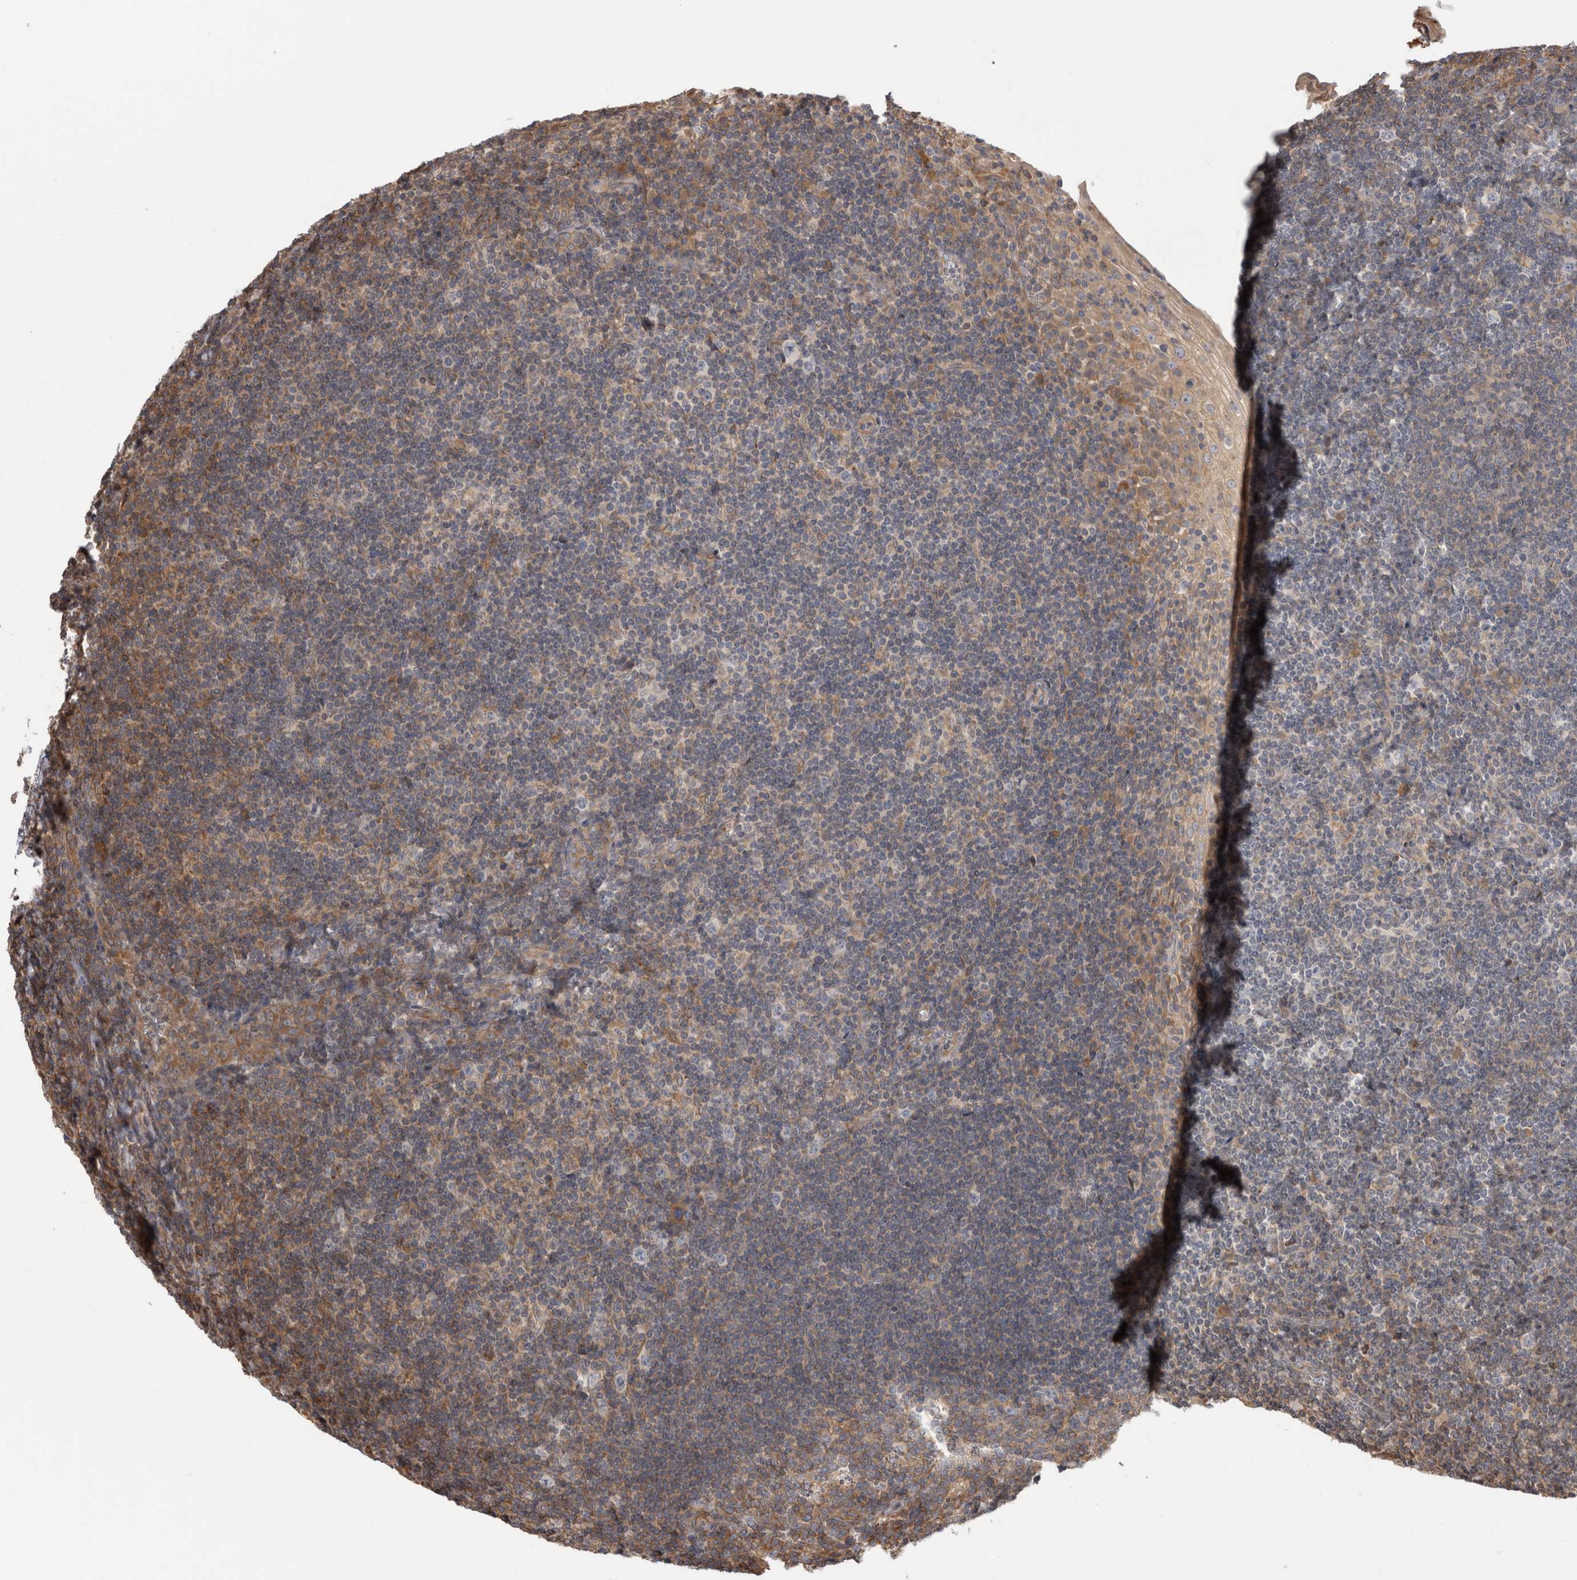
{"staining": {"intensity": "weak", "quantity": "25%-75%", "location": "cytoplasmic/membranous"}, "tissue": "tonsil", "cell_type": "Germinal center cells", "image_type": "normal", "snomed": [{"axis": "morphology", "description": "Normal tissue, NOS"}, {"axis": "topography", "description": "Tonsil"}], "caption": "A brown stain labels weak cytoplasmic/membranous staining of a protein in germinal center cells of unremarkable tonsil.", "gene": "PARP6", "patient": {"sex": "male", "age": 37}}